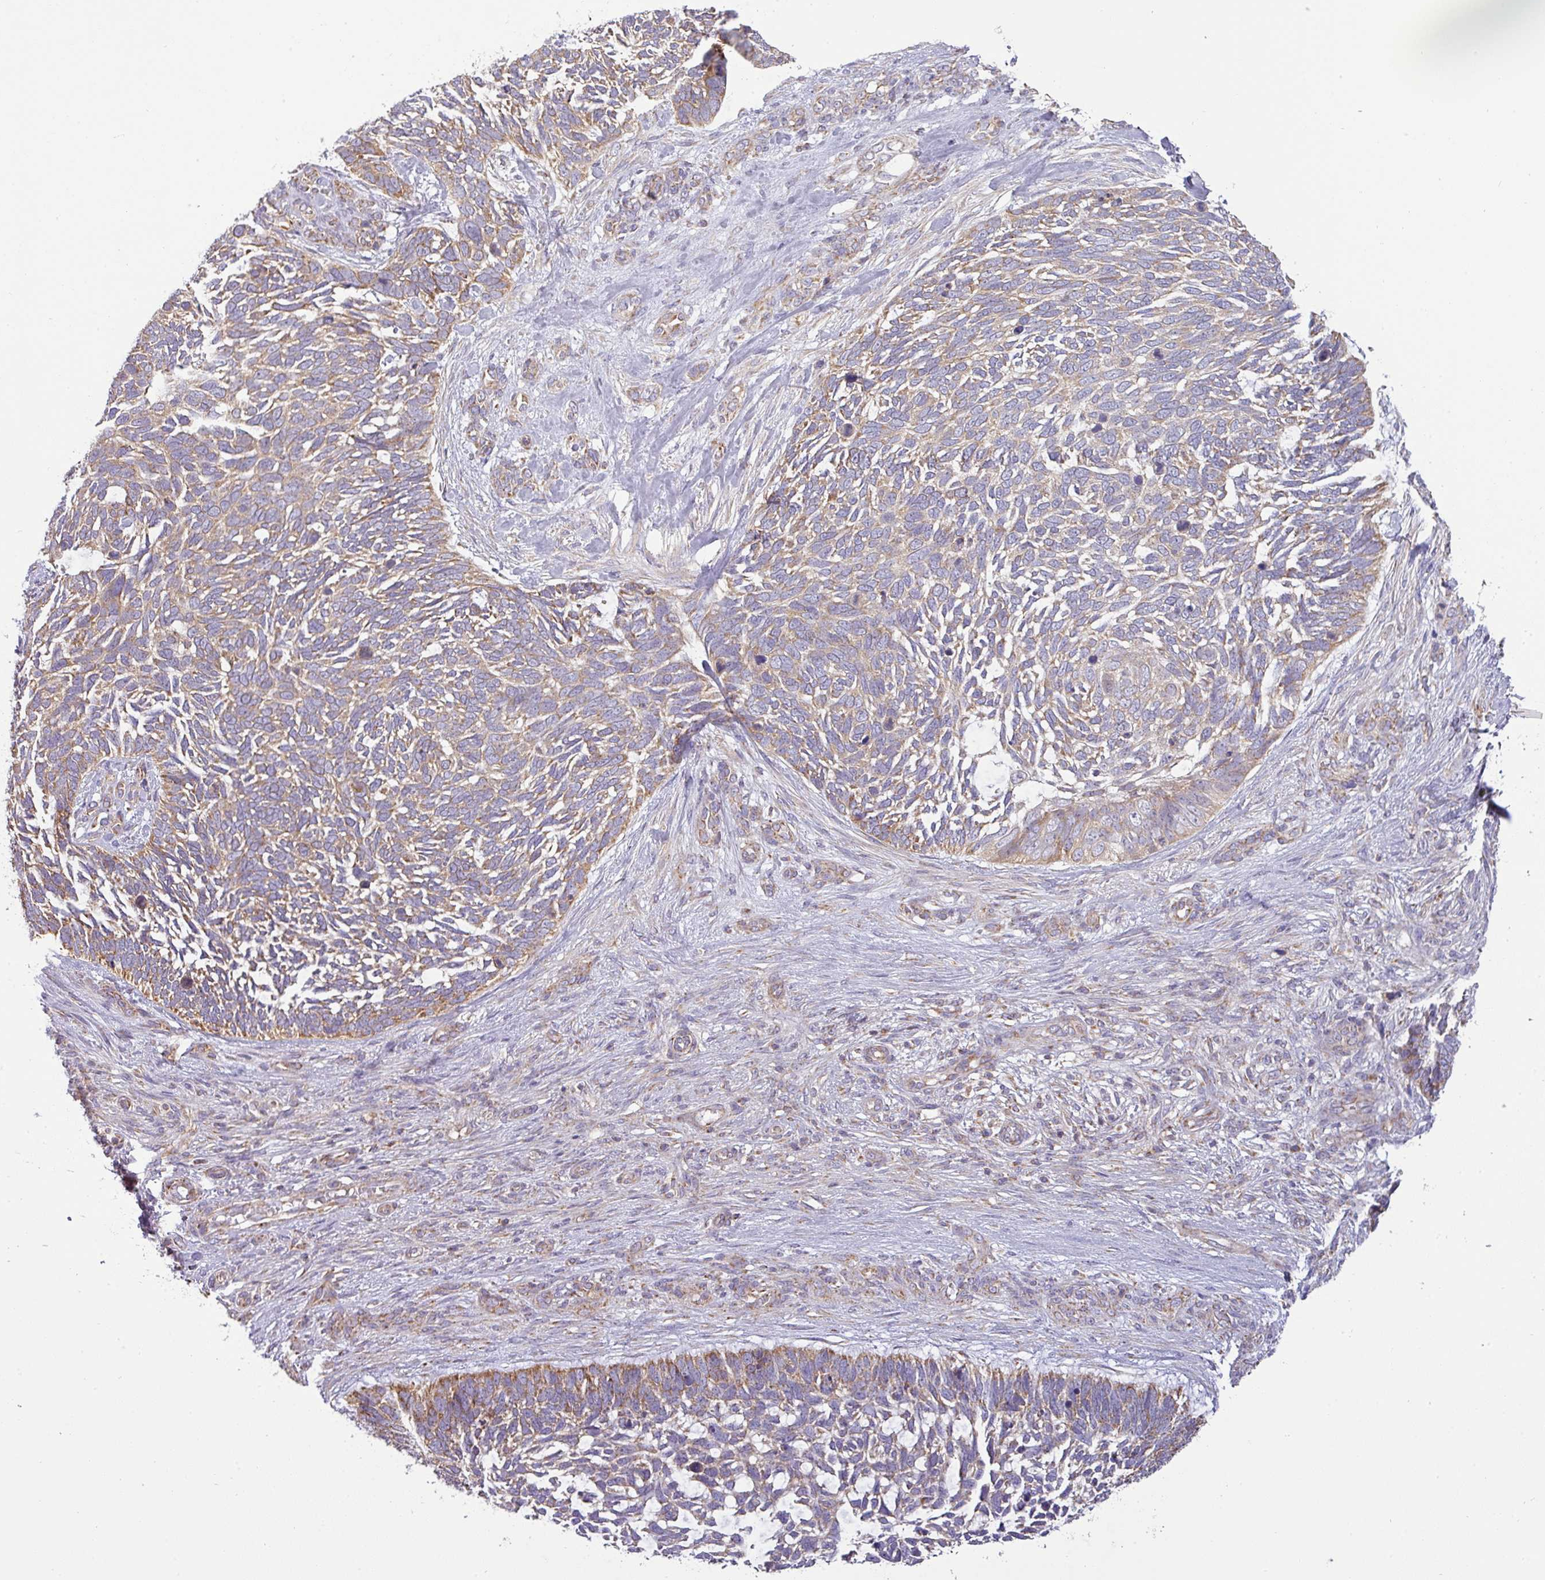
{"staining": {"intensity": "moderate", "quantity": "25%-75%", "location": "cytoplasmic/membranous"}, "tissue": "skin cancer", "cell_type": "Tumor cells", "image_type": "cancer", "snomed": [{"axis": "morphology", "description": "Basal cell carcinoma"}, {"axis": "topography", "description": "Skin"}], "caption": "A brown stain shows moderate cytoplasmic/membranous expression of a protein in human basal cell carcinoma (skin) tumor cells.", "gene": "ZNF211", "patient": {"sex": "male", "age": 88}}